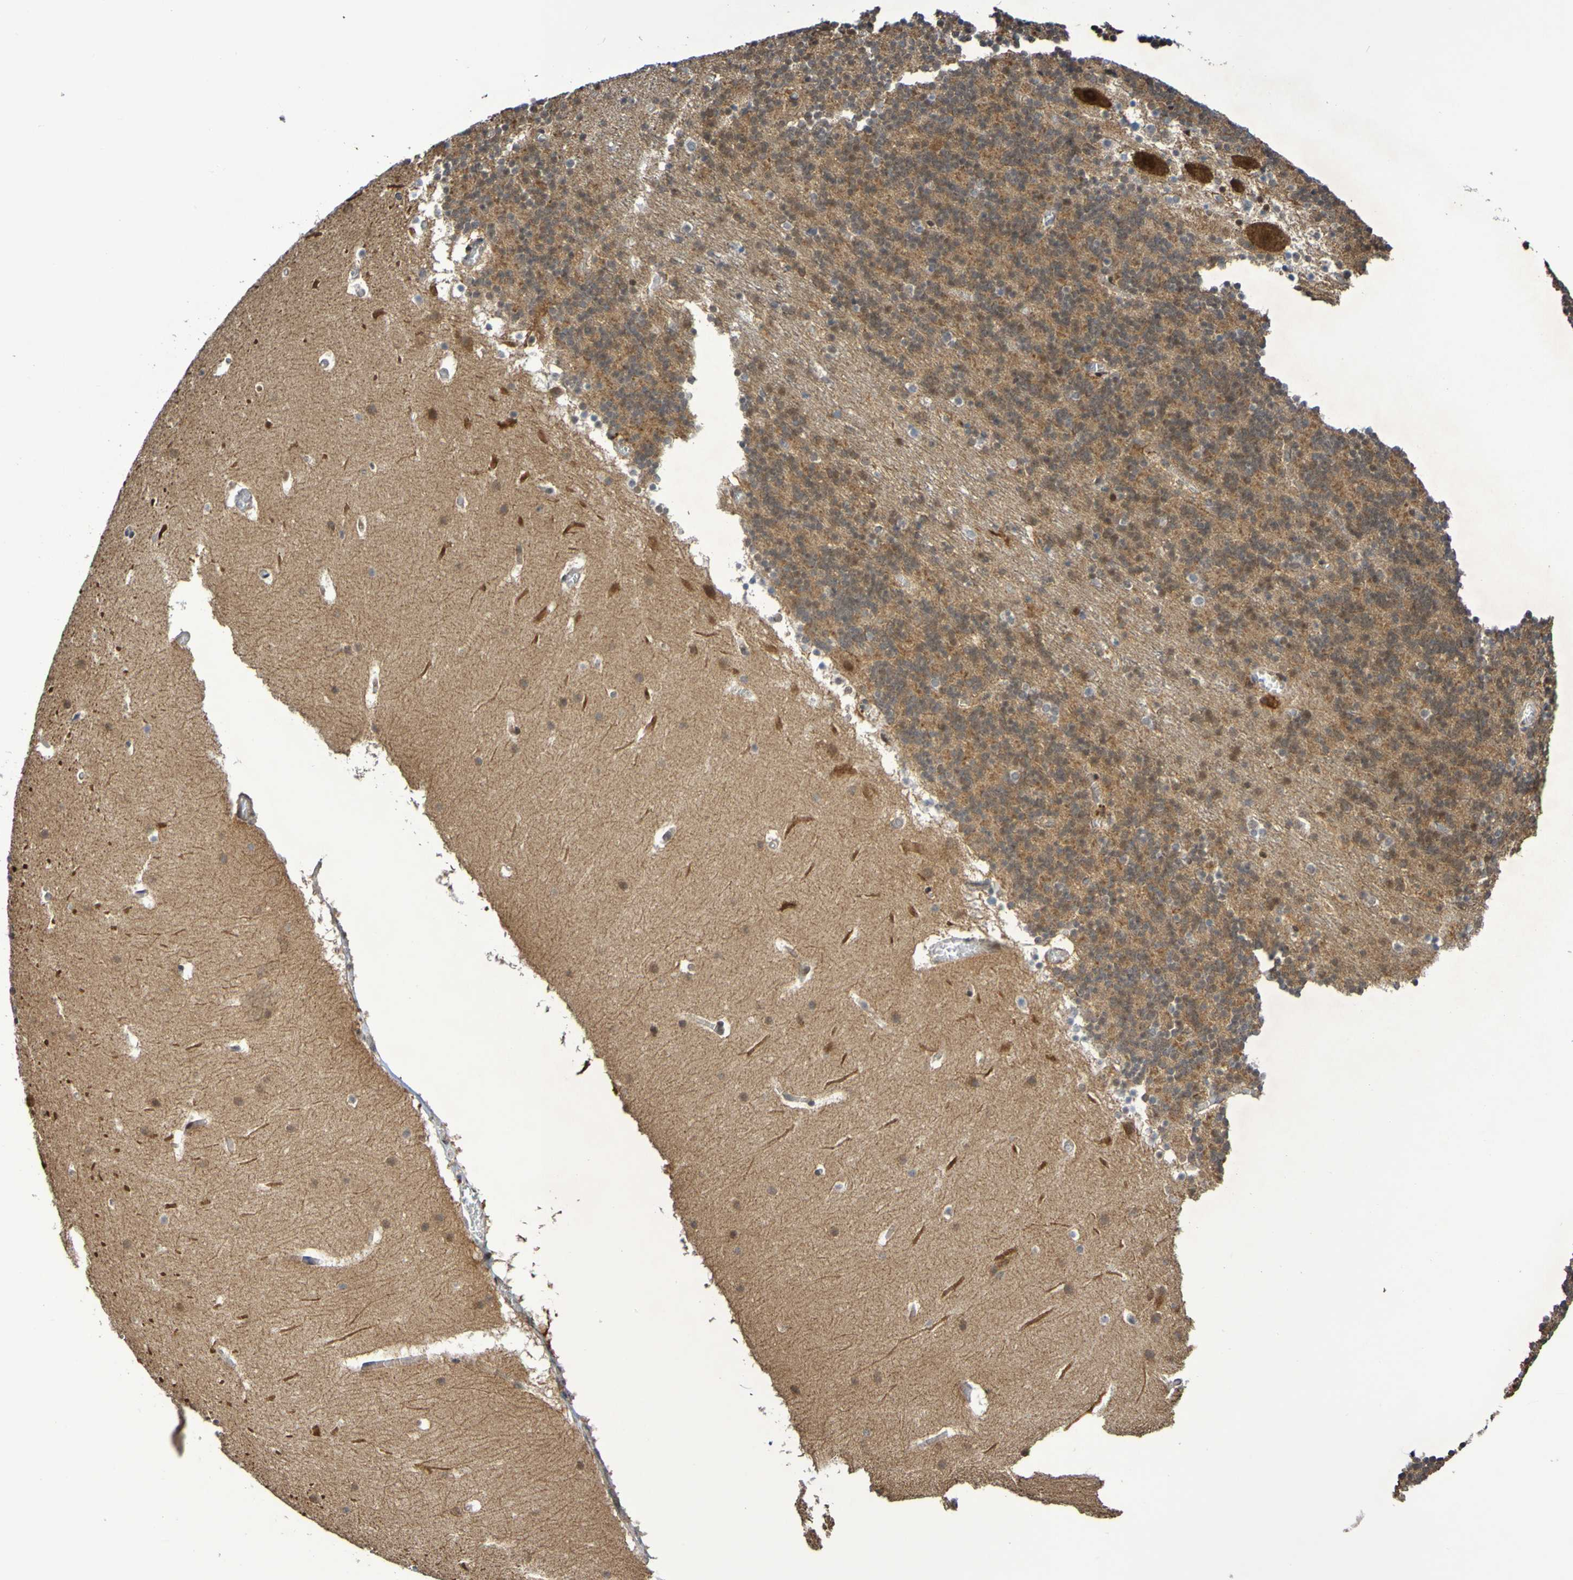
{"staining": {"intensity": "negative", "quantity": "none", "location": "none"}, "tissue": "cerebellum", "cell_type": "Cells in granular layer", "image_type": "normal", "snomed": [{"axis": "morphology", "description": "Normal tissue, NOS"}, {"axis": "topography", "description": "Cerebellum"}], "caption": "IHC of benign cerebellum reveals no positivity in cells in granular layer.", "gene": "ITLN1", "patient": {"sex": "male", "age": 45}}